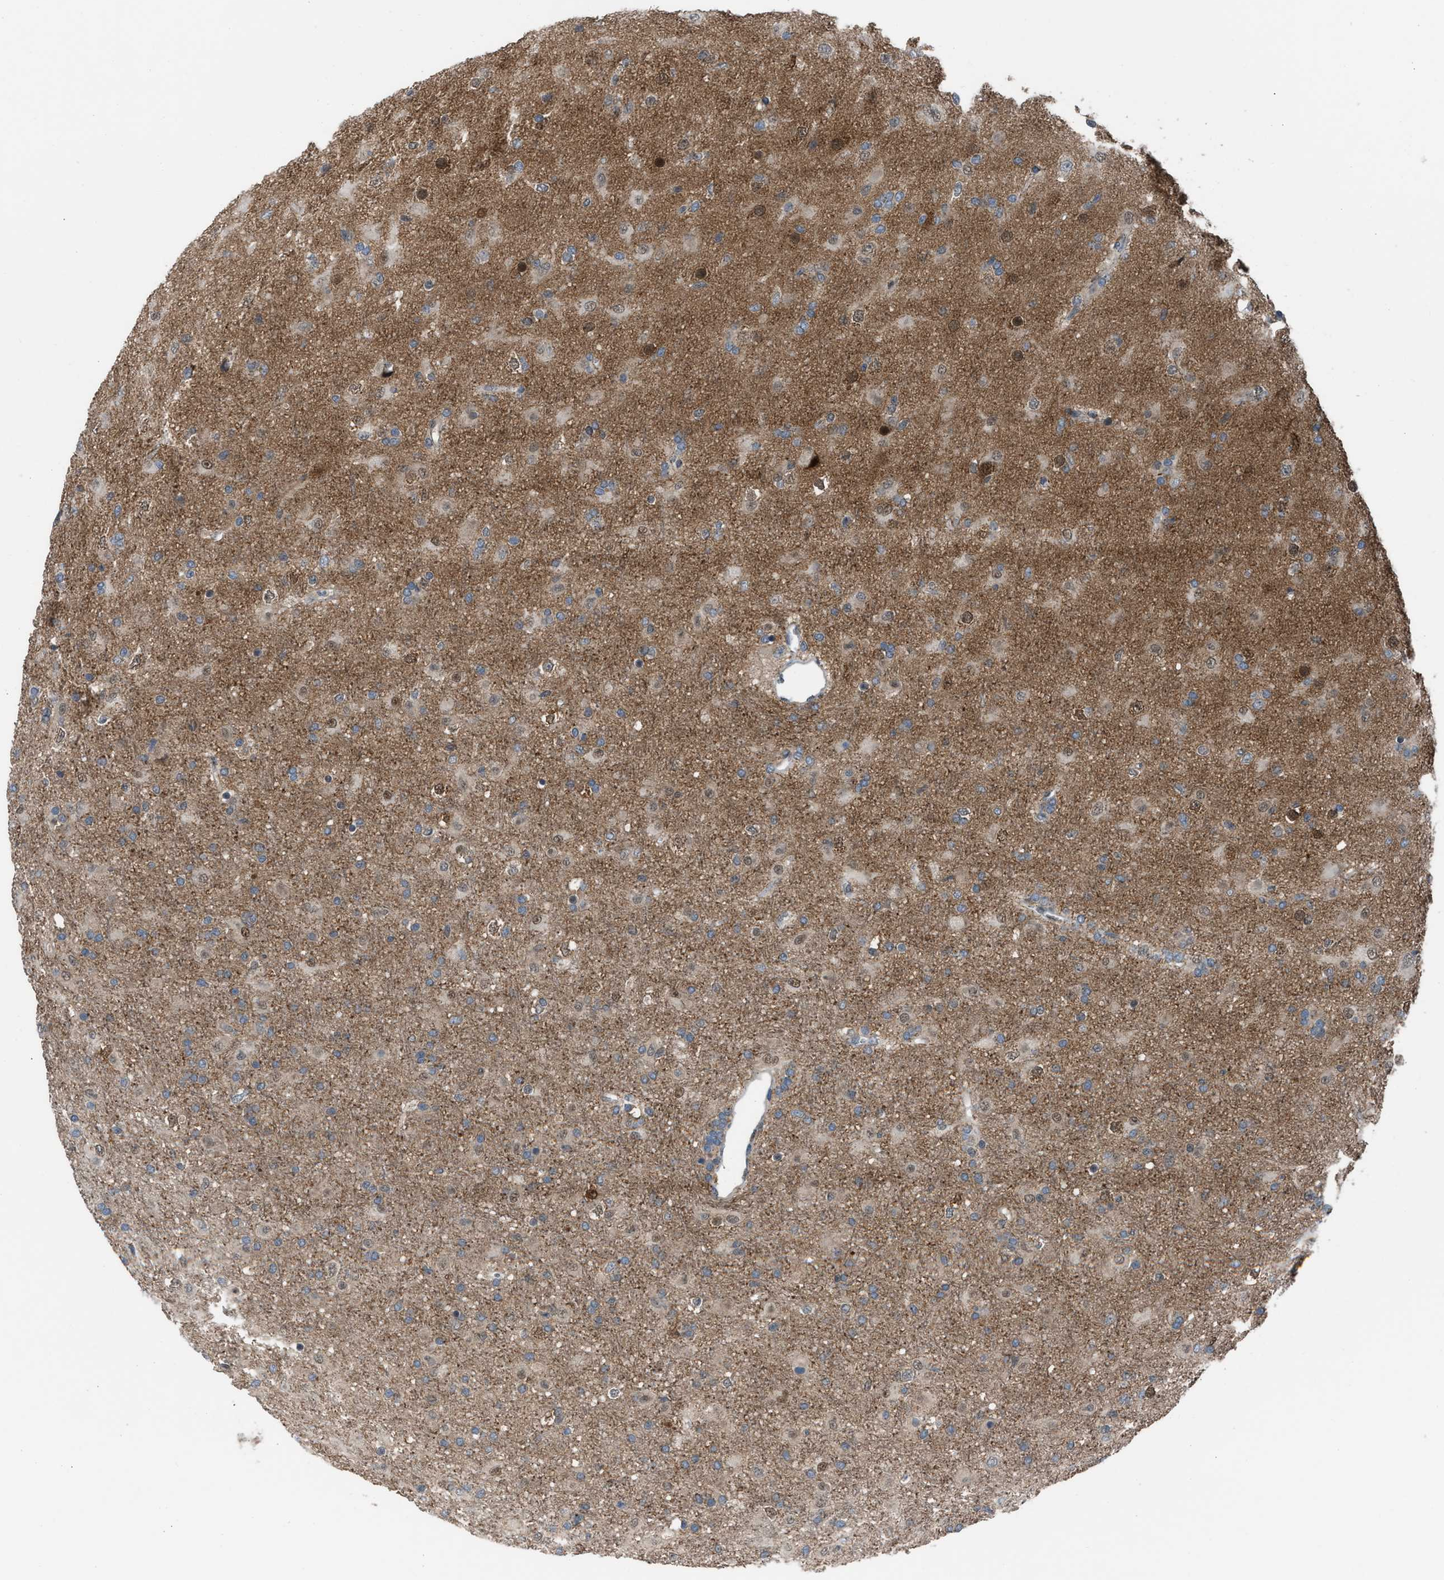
{"staining": {"intensity": "moderate", "quantity": "<25%", "location": "nuclear"}, "tissue": "glioma", "cell_type": "Tumor cells", "image_type": "cancer", "snomed": [{"axis": "morphology", "description": "Glioma, malignant, Low grade"}, {"axis": "topography", "description": "Brain"}], "caption": "The micrograph displays immunohistochemical staining of glioma. There is moderate nuclear positivity is present in approximately <25% of tumor cells.", "gene": "CRTC1", "patient": {"sex": "male", "age": 65}}